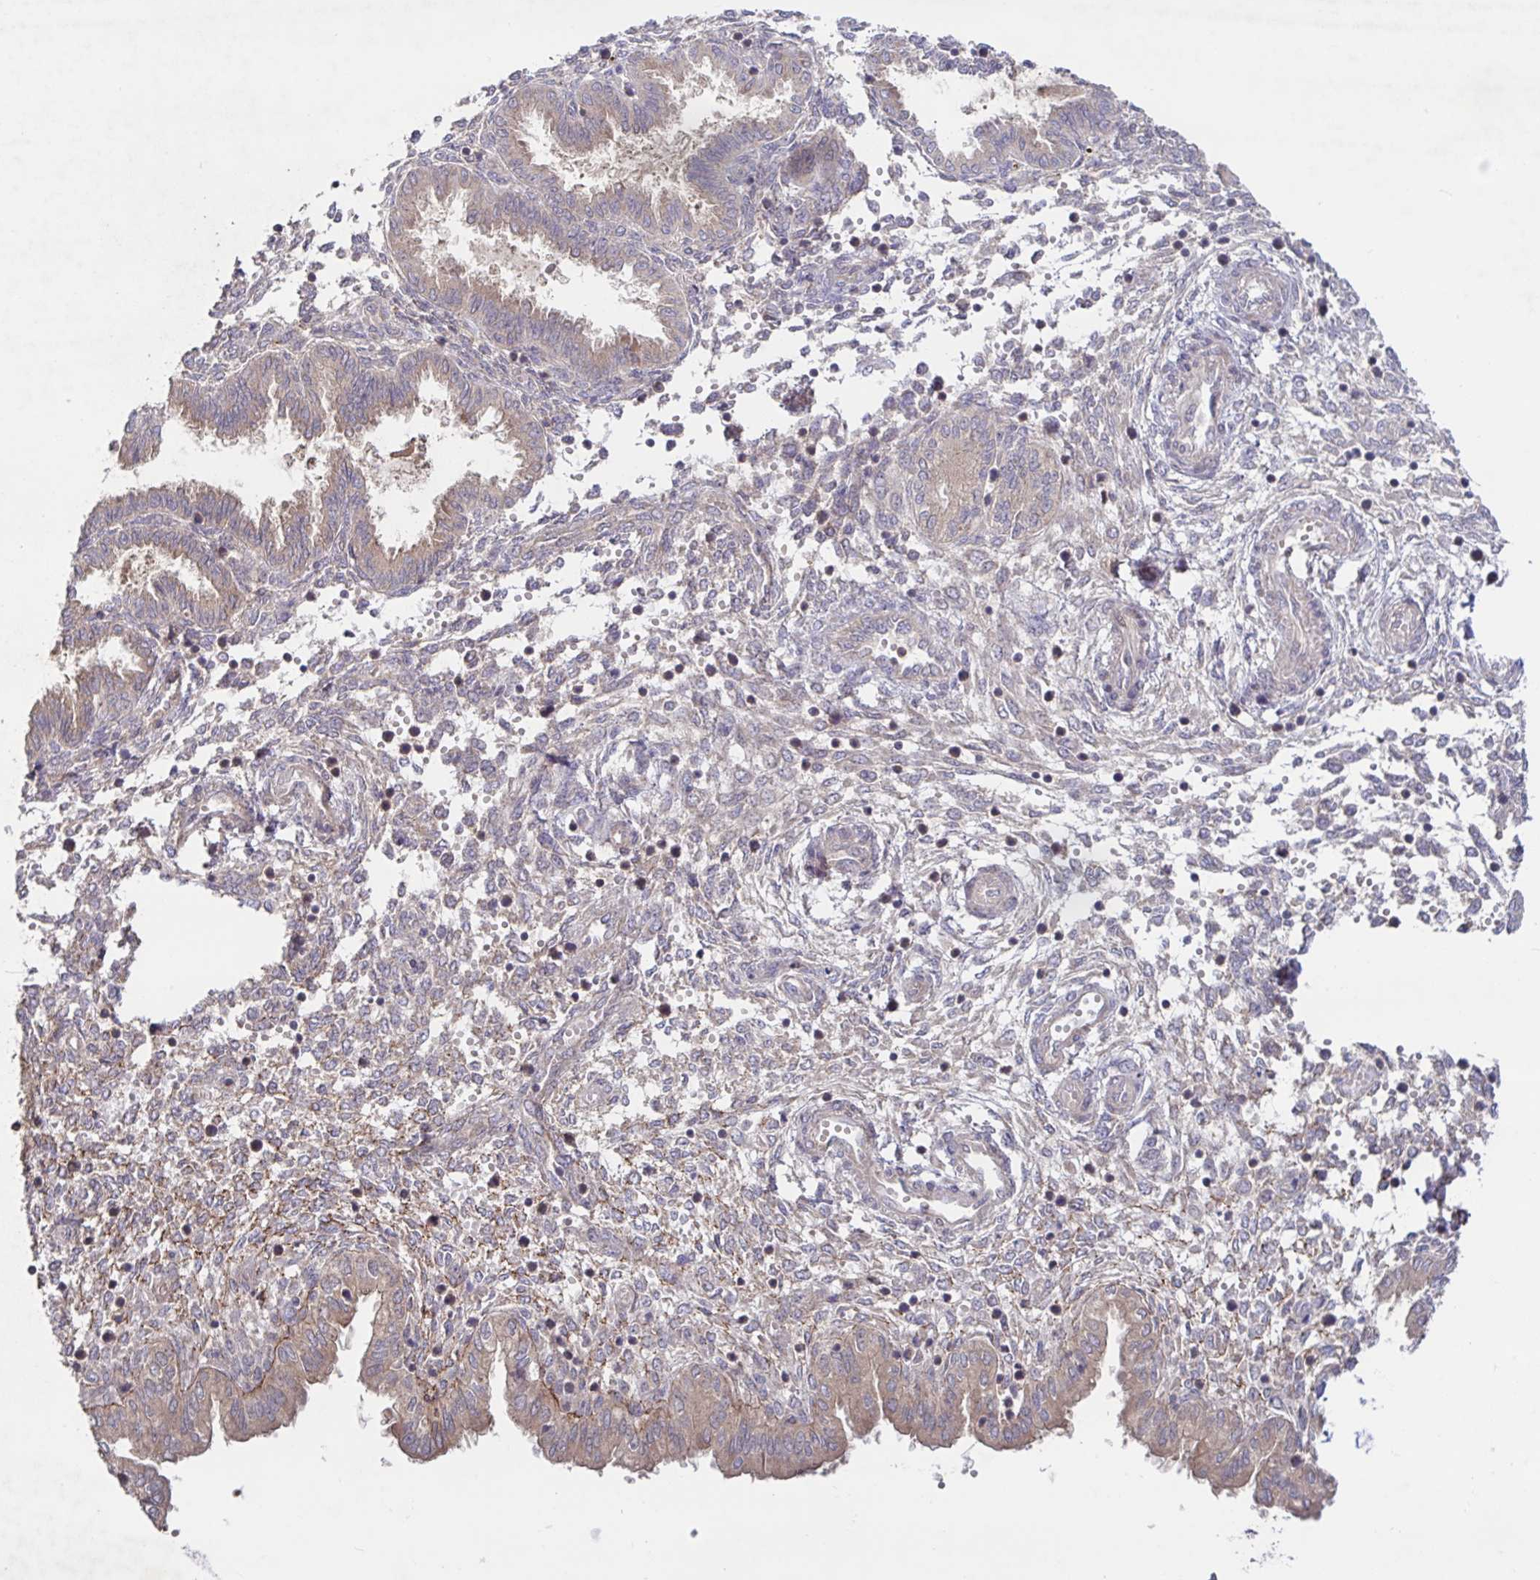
{"staining": {"intensity": "weak", "quantity": "<25%", "location": "cytoplasmic/membranous"}, "tissue": "endometrium", "cell_type": "Cells in endometrial stroma", "image_type": "normal", "snomed": [{"axis": "morphology", "description": "Normal tissue, NOS"}, {"axis": "topography", "description": "Endometrium"}], "caption": "Immunohistochemistry (IHC) histopathology image of unremarkable human endometrium stained for a protein (brown), which reveals no positivity in cells in endometrial stroma.", "gene": "AACS", "patient": {"sex": "female", "age": 33}}